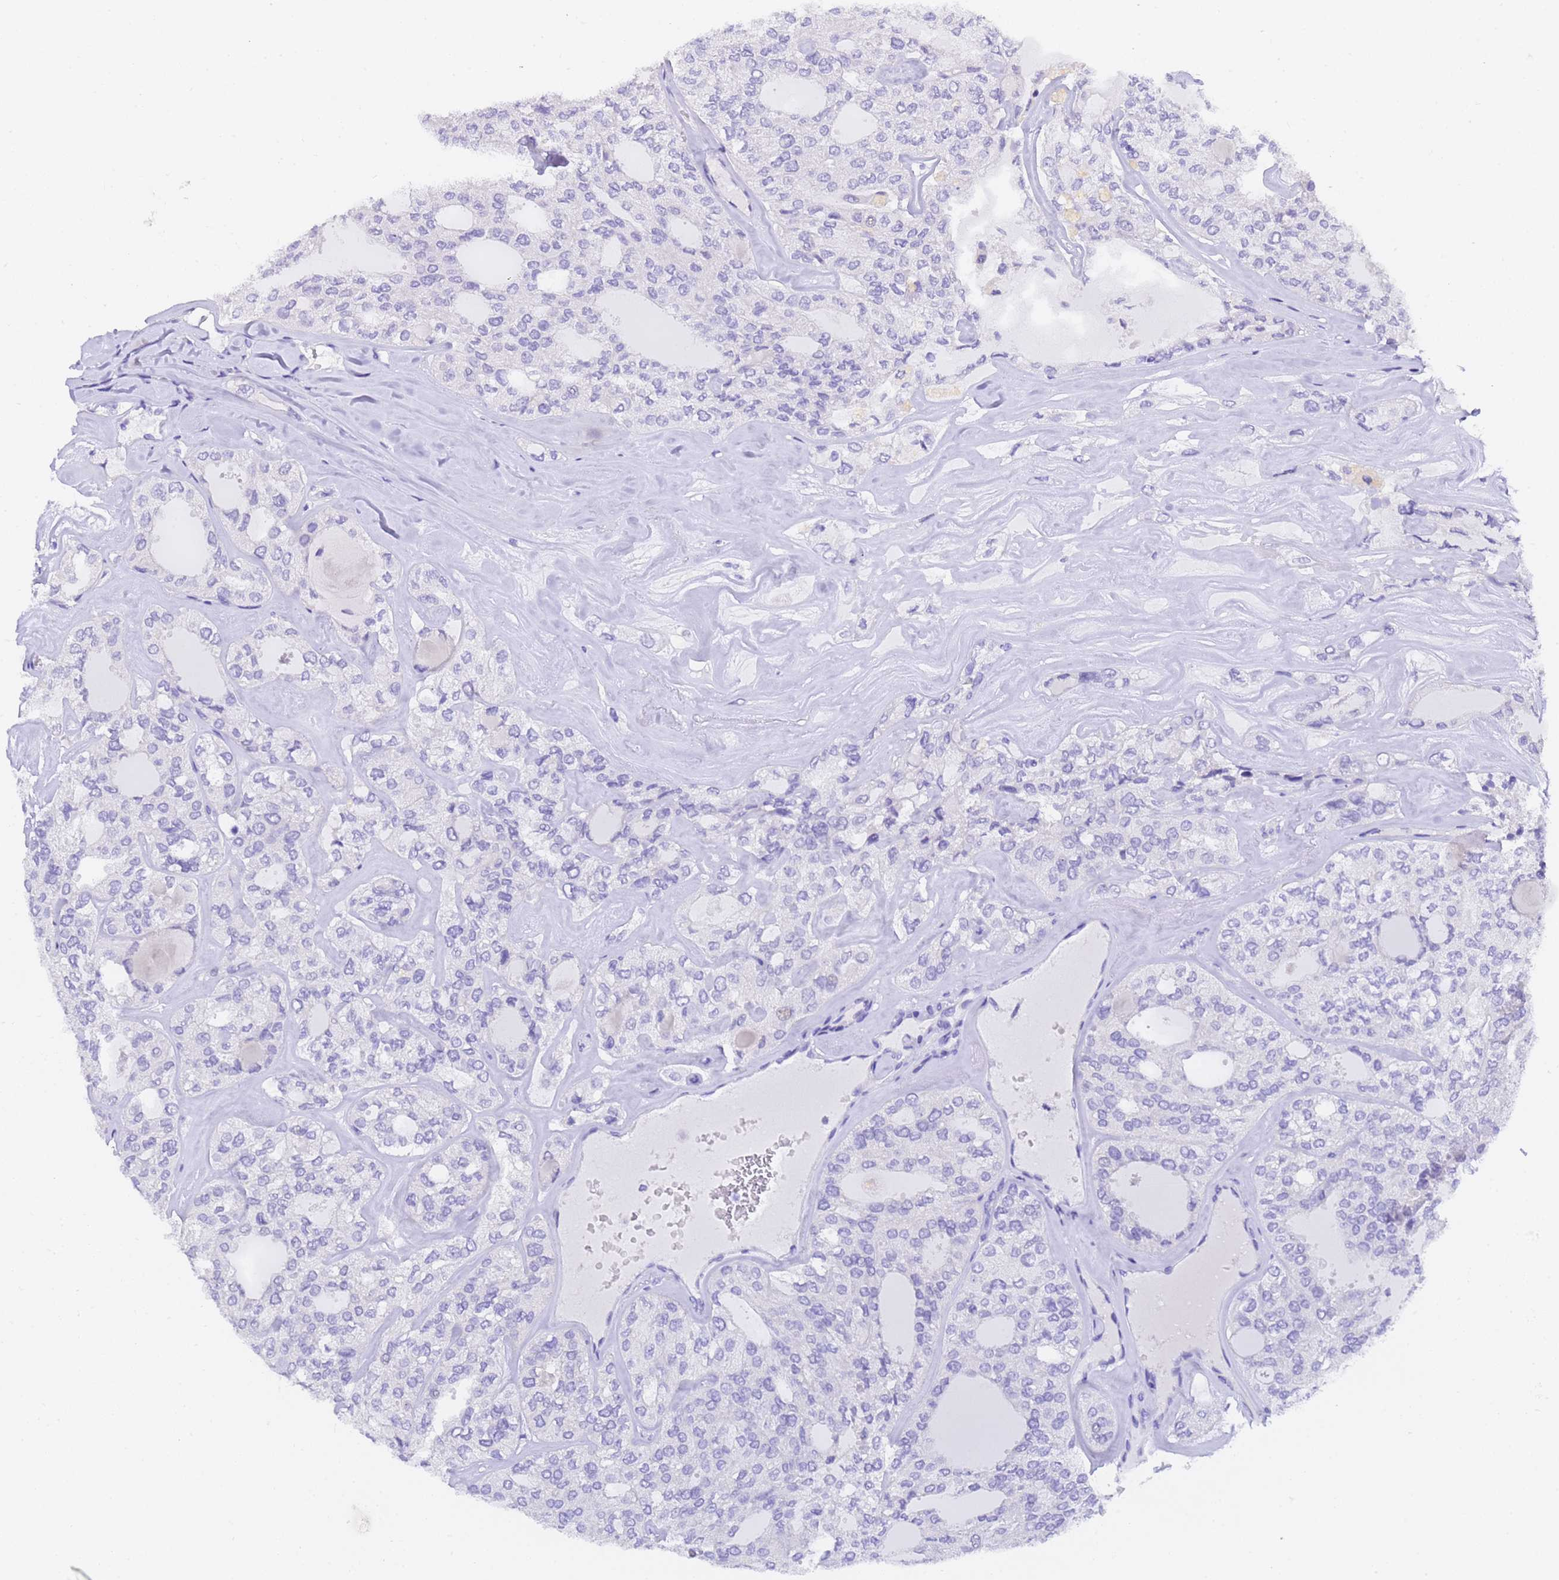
{"staining": {"intensity": "negative", "quantity": "none", "location": "none"}, "tissue": "thyroid cancer", "cell_type": "Tumor cells", "image_type": "cancer", "snomed": [{"axis": "morphology", "description": "Follicular adenoma carcinoma, NOS"}, {"axis": "topography", "description": "Thyroid gland"}], "caption": "Immunohistochemical staining of thyroid cancer displays no significant positivity in tumor cells.", "gene": "GABRA1", "patient": {"sex": "male", "age": 75}}